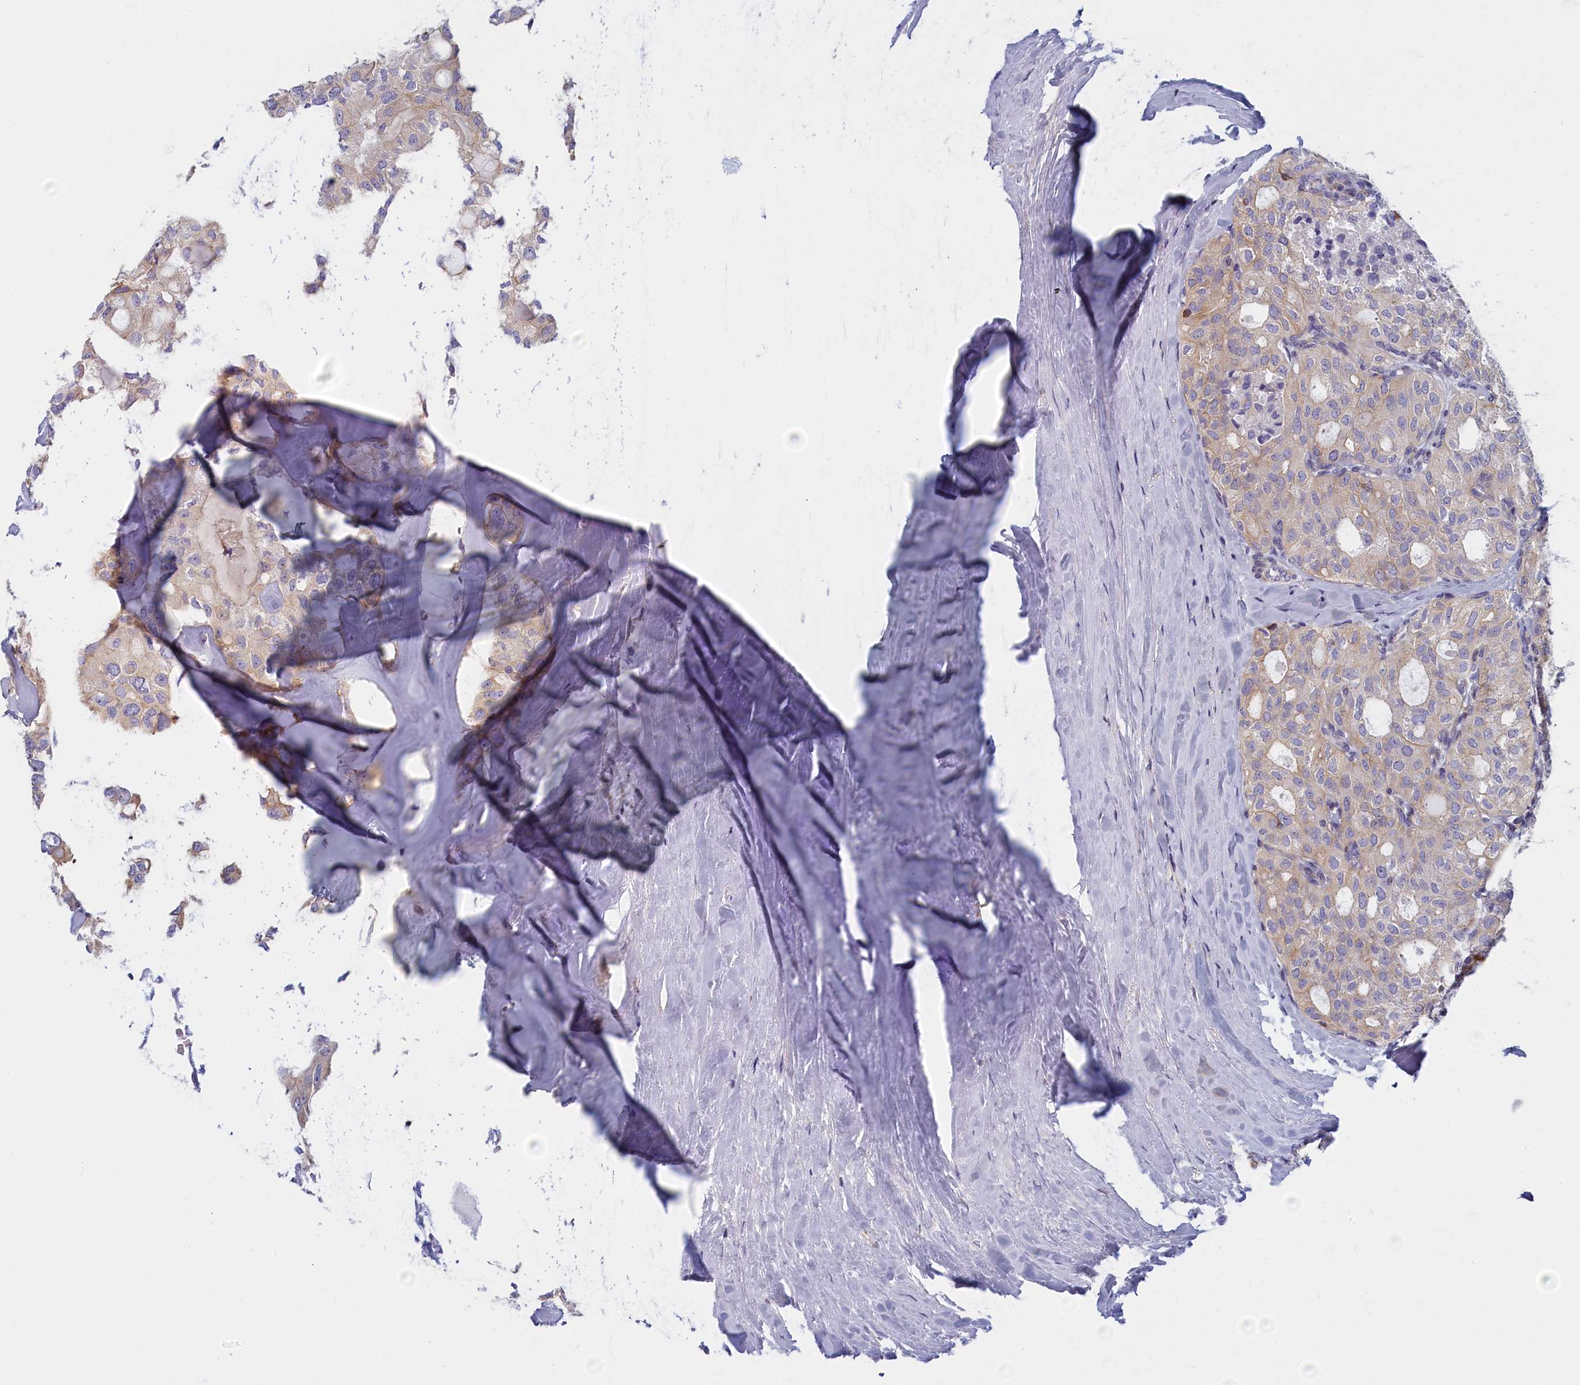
{"staining": {"intensity": "weak", "quantity": "<25%", "location": "cytoplasmic/membranous"}, "tissue": "thyroid cancer", "cell_type": "Tumor cells", "image_type": "cancer", "snomed": [{"axis": "morphology", "description": "Follicular adenoma carcinoma, NOS"}, {"axis": "topography", "description": "Thyroid gland"}], "caption": "This photomicrograph is of thyroid follicular adenoma carcinoma stained with immunohistochemistry (IHC) to label a protein in brown with the nuclei are counter-stained blue. There is no expression in tumor cells.", "gene": "NOL10", "patient": {"sex": "male", "age": 75}}